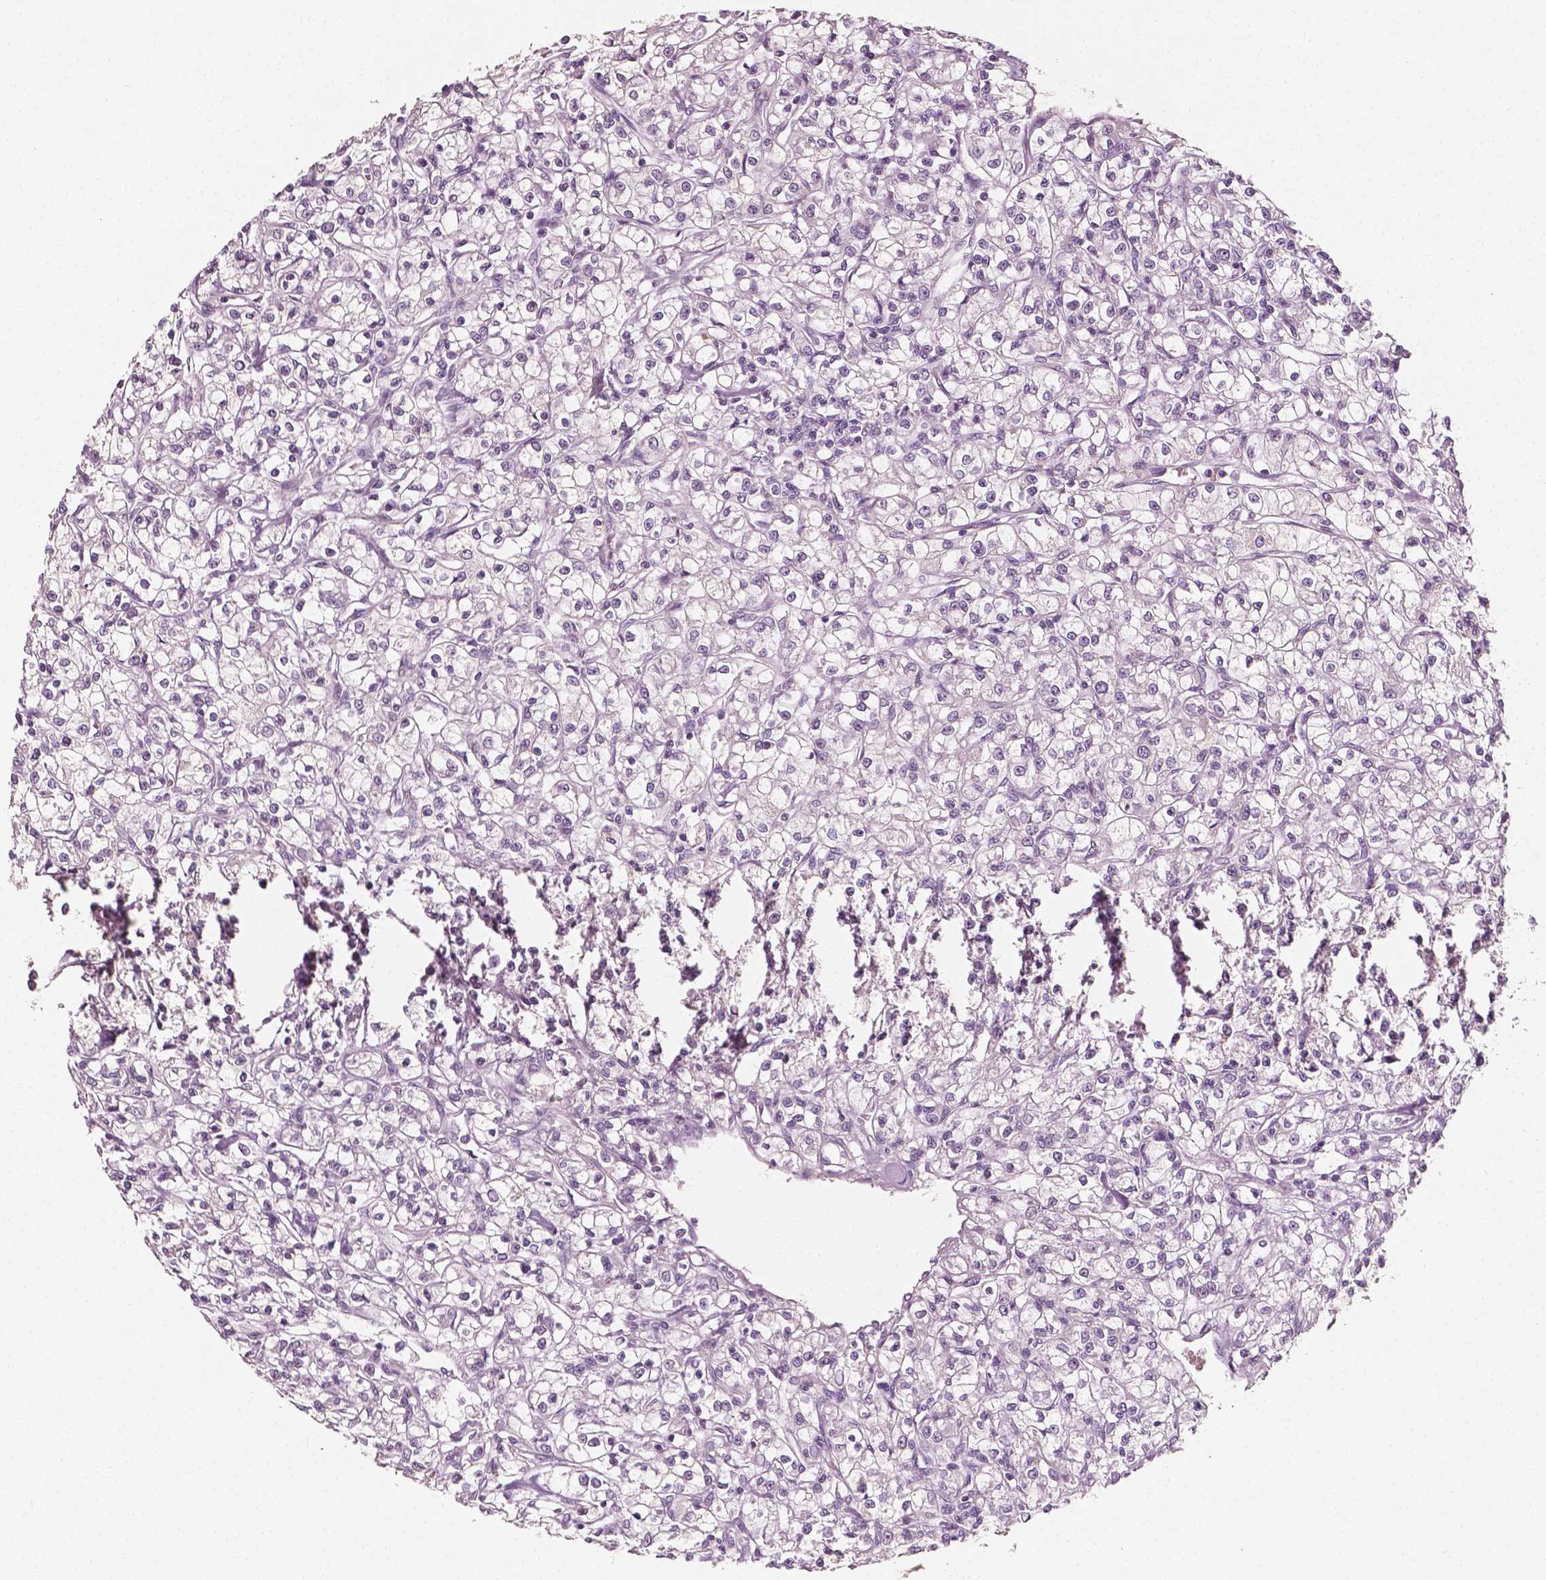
{"staining": {"intensity": "negative", "quantity": "none", "location": "none"}, "tissue": "renal cancer", "cell_type": "Tumor cells", "image_type": "cancer", "snomed": [{"axis": "morphology", "description": "Adenocarcinoma, NOS"}, {"axis": "topography", "description": "Kidney"}], "caption": "Tumor cells show no significant protein positivity in renal cancer. (Stains: DAB (3,3'-diaminobenzidine) IHC with hematoxylin counter stain, Microscopy: brightfield microscopy at high magnification).", "gene": "PLA2R1", "patient": {"sex": "female", "age": 59}}